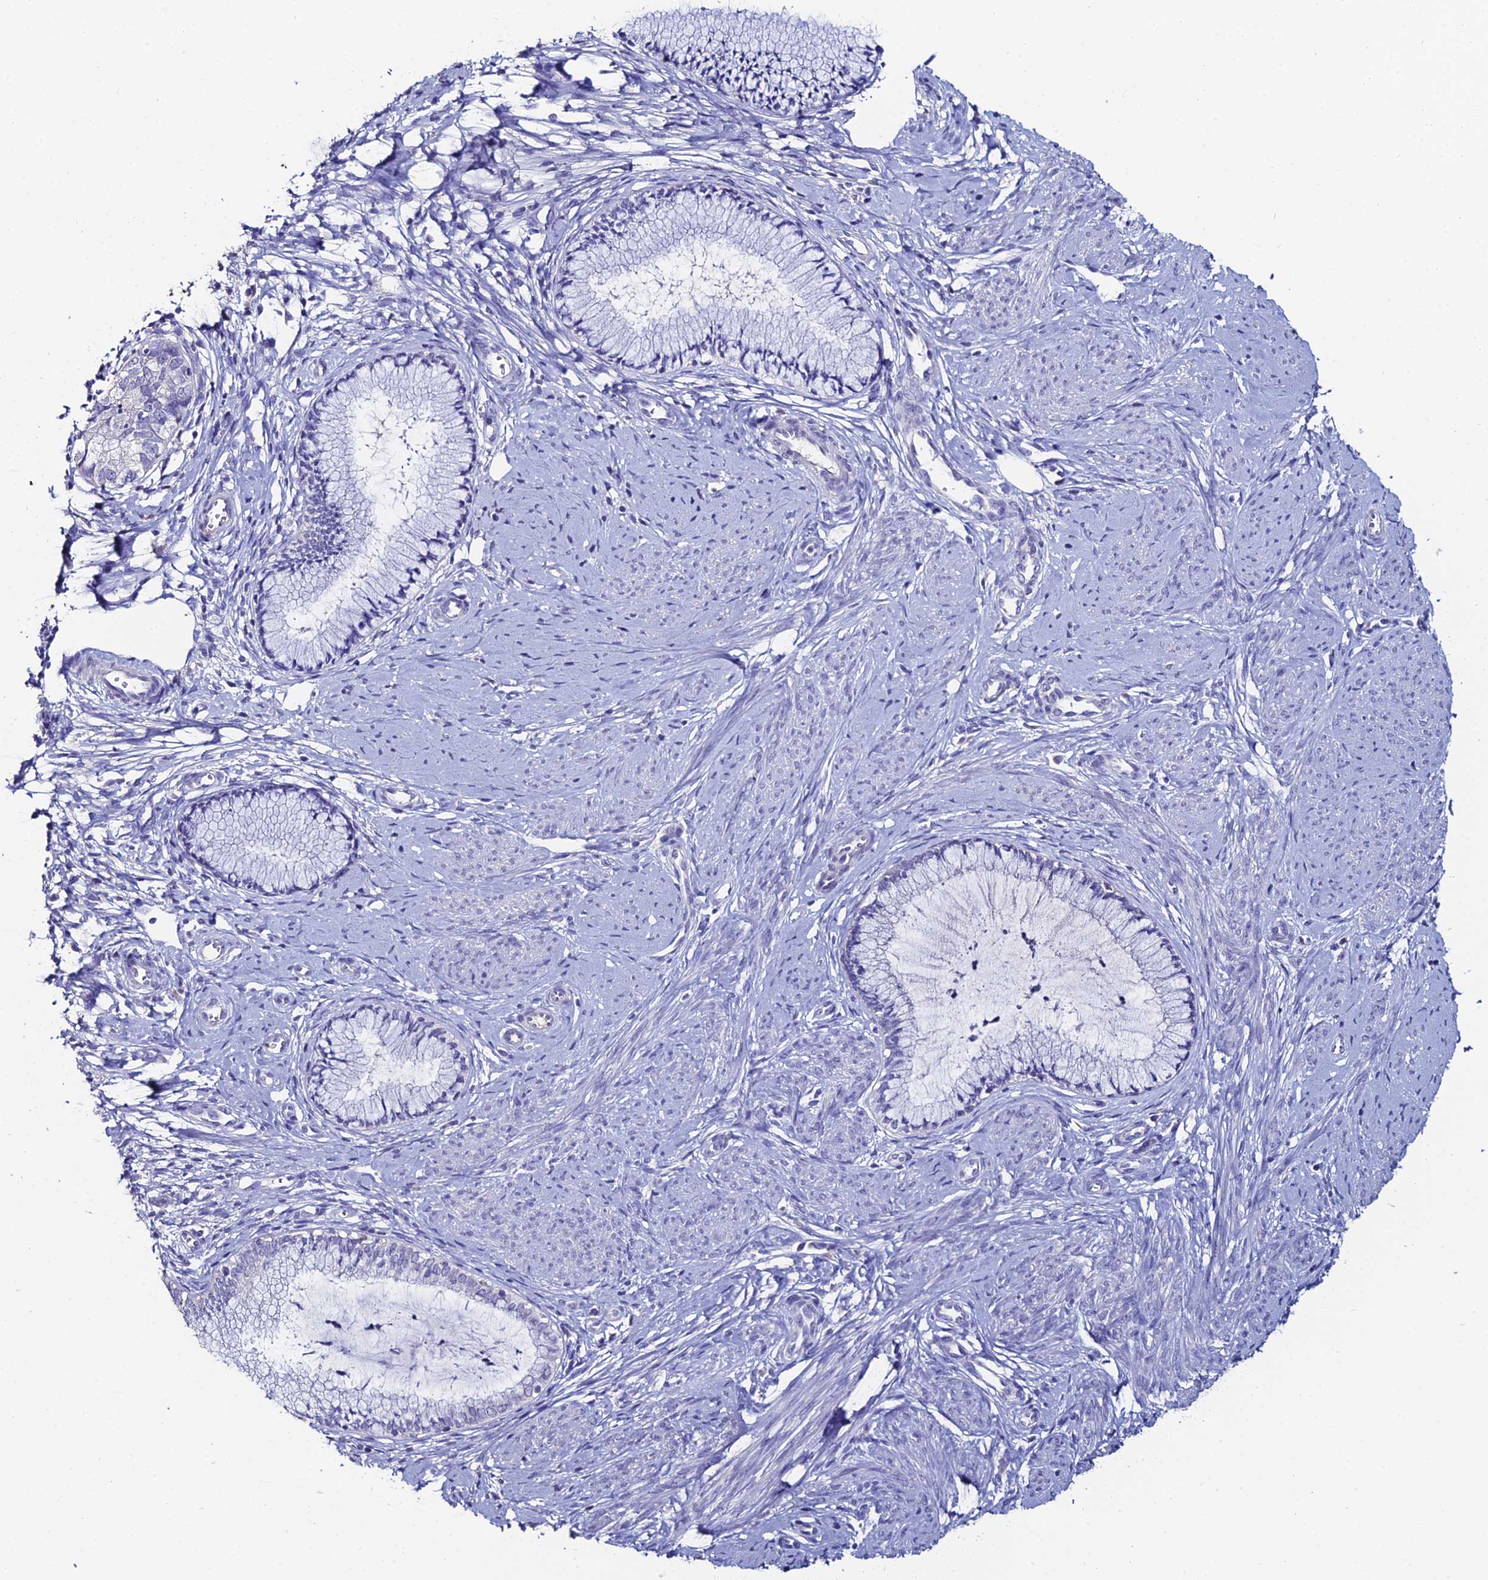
{"staining": {"intensity": "negative", "quantity": "none", "location": "none"}, "tissue": "cervical cancer", "cell_type": "Tumor cells", "image_type": "cancer", "snomed": [{"axis": "morphology", "description": "Adenocarcinoma, NOS"}, {"axis": "topography", "description": "Cervix"}], "caption": "Tumor cells are negative for brown protein staining in cervical cancer (adenocarcinoma). (DAB (3,3'-diaminobenzidine) IHC with hematoxylin counter stain).", "gene": "ESRRG", "patient": {"sex": "female", "age": 36}}